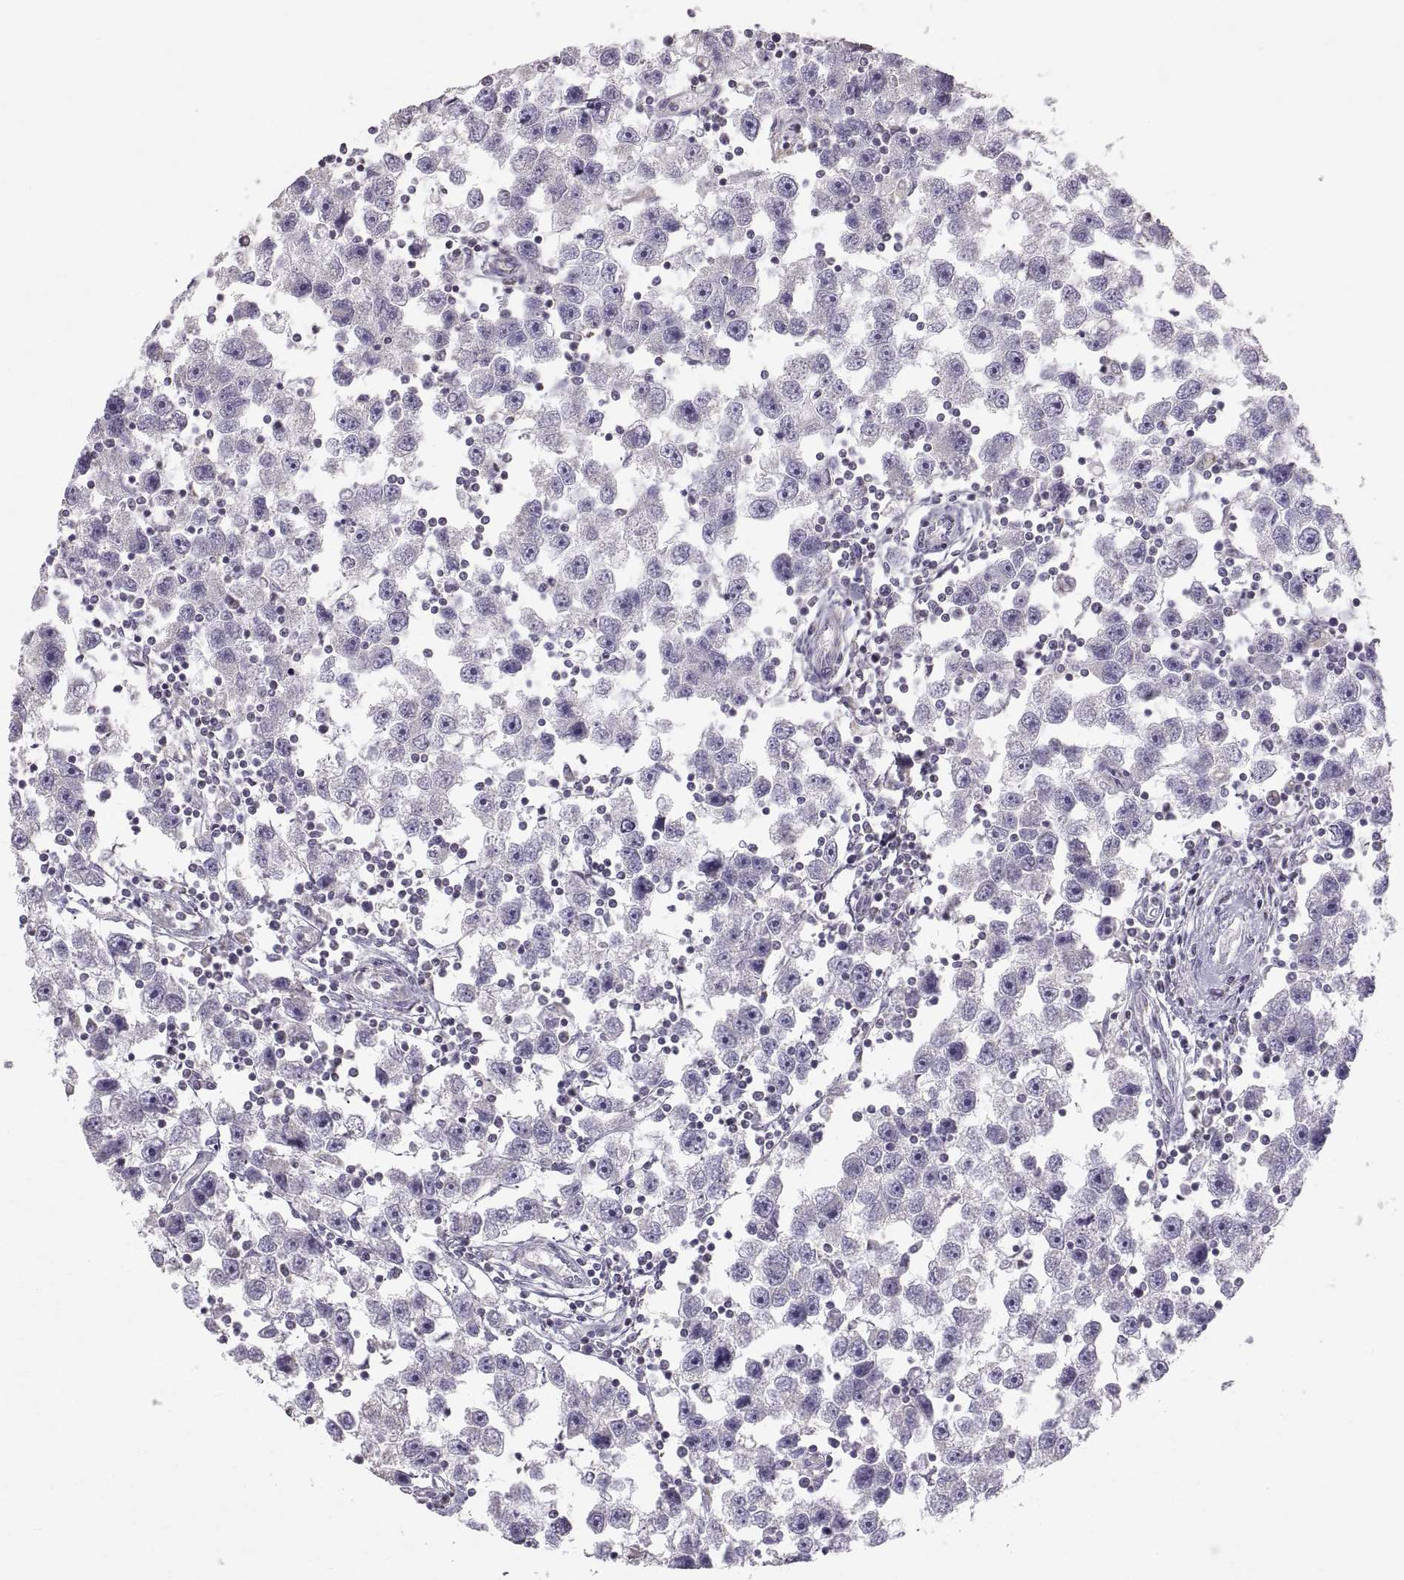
{"staining": {"intensity": "negative", "quantity": "none", "location": "none"}, "tissue": "testis cancer", "cell_type": "Tumor cells", "image_type": "cancer", "snomed": [{"axis": "morphology", "description": "Seminoma, NOS"}, {"axis": "topography", "description": "Testis"}], "caption": "IHC photomicrograph of human testis seminoma stained for a protein (brown), which displays no expression in tumor cells.", "gene": "STMND1", "patient": {"sex": "male", "age": 30}}